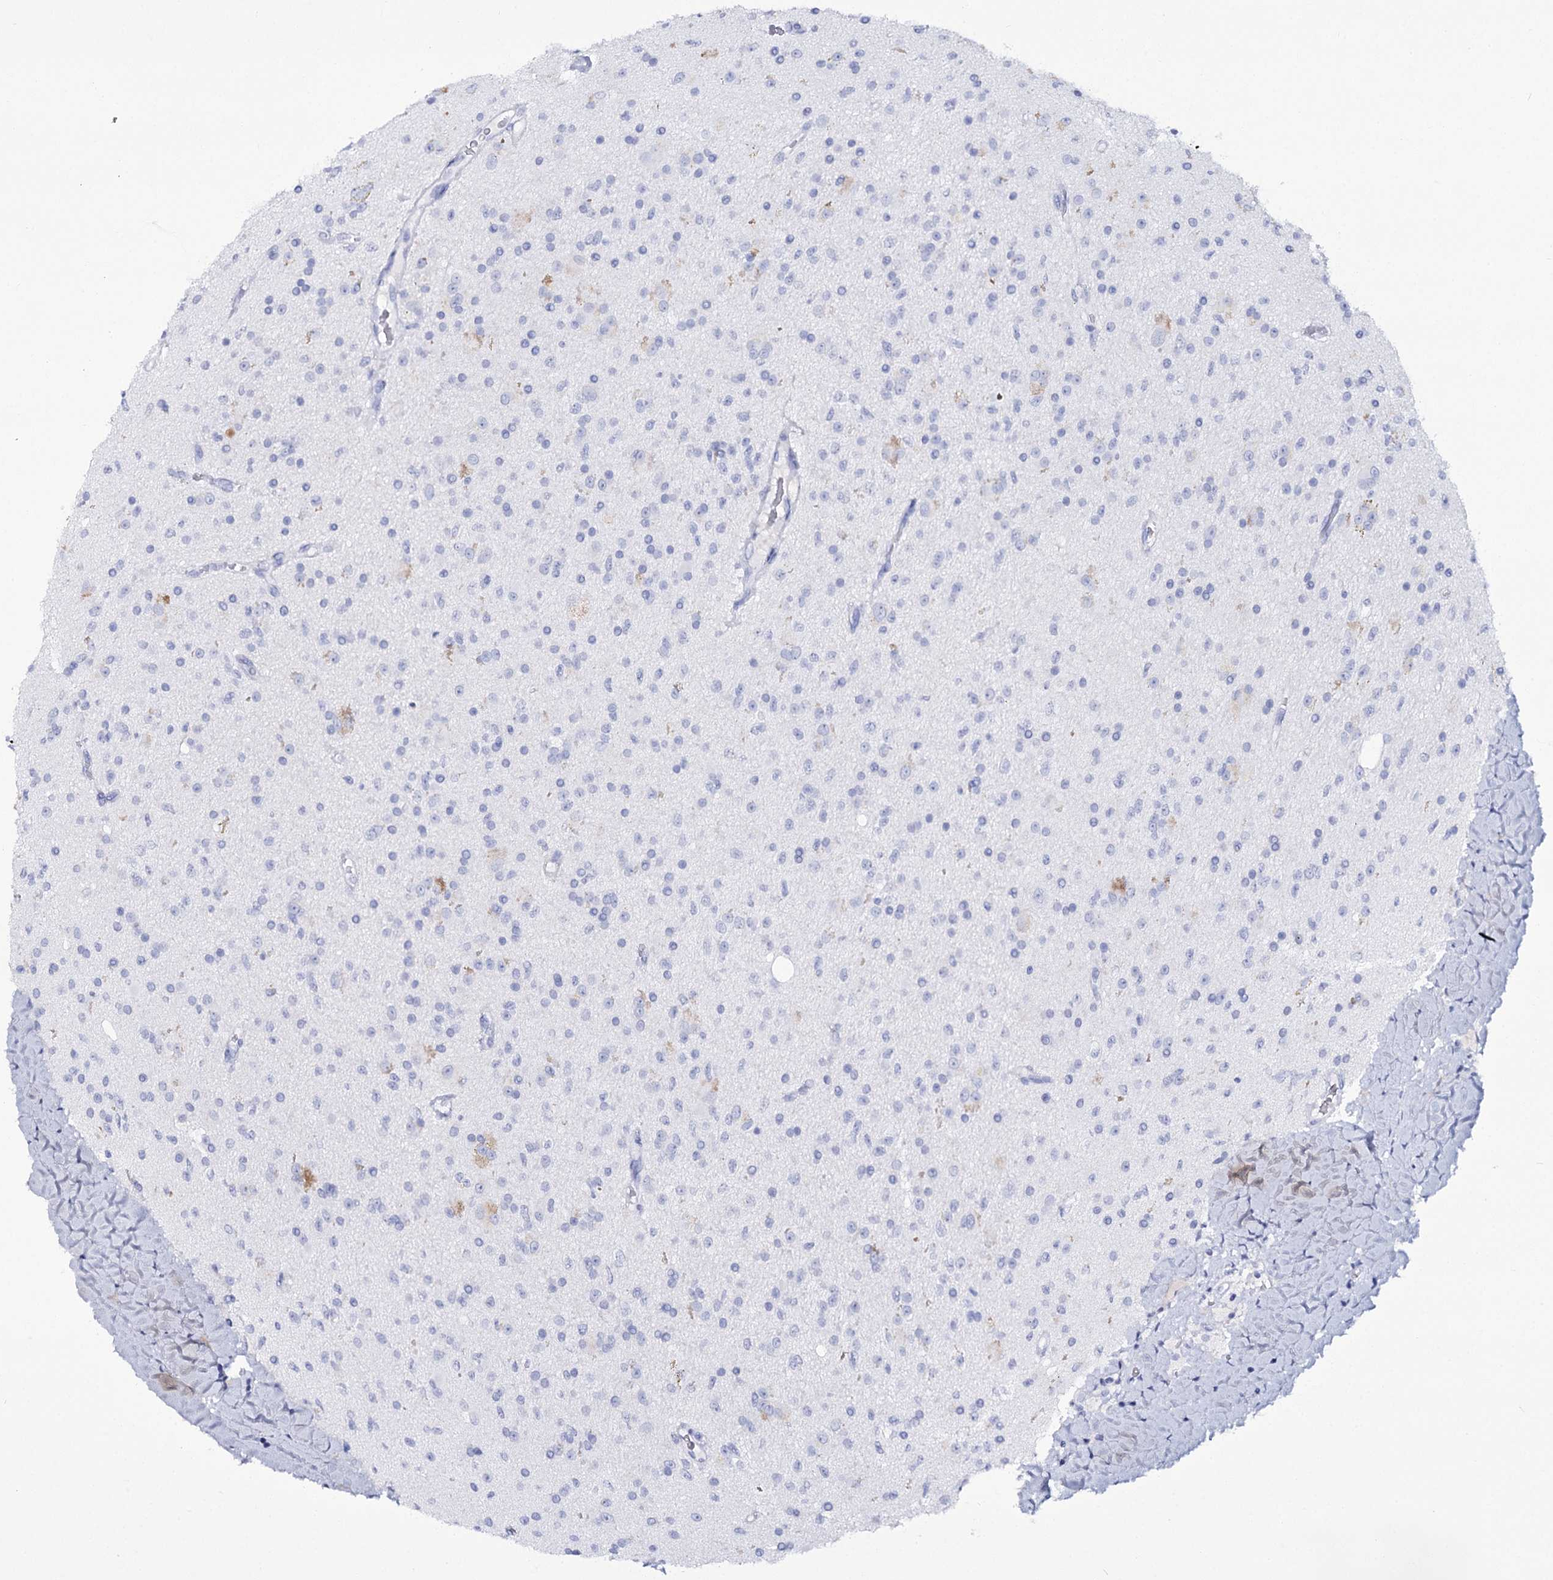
{"staining": {"intensity": "negative", "quantity": "none", "location": "none"}, "tissue": "glioma", "cell_type": "Tumor cells", "image_type": "cancer", "snomed": [{"axis": "morphology", "description": "Glioma, malignant, High grade"}, {"axis": "topography", "description": "Brain"}], "caption": "Tumor cells are negative for protein expression in human high-grade glioma (malignant).", "gene": "RNF186", "patient": {"sex": "male", "age": 34}}